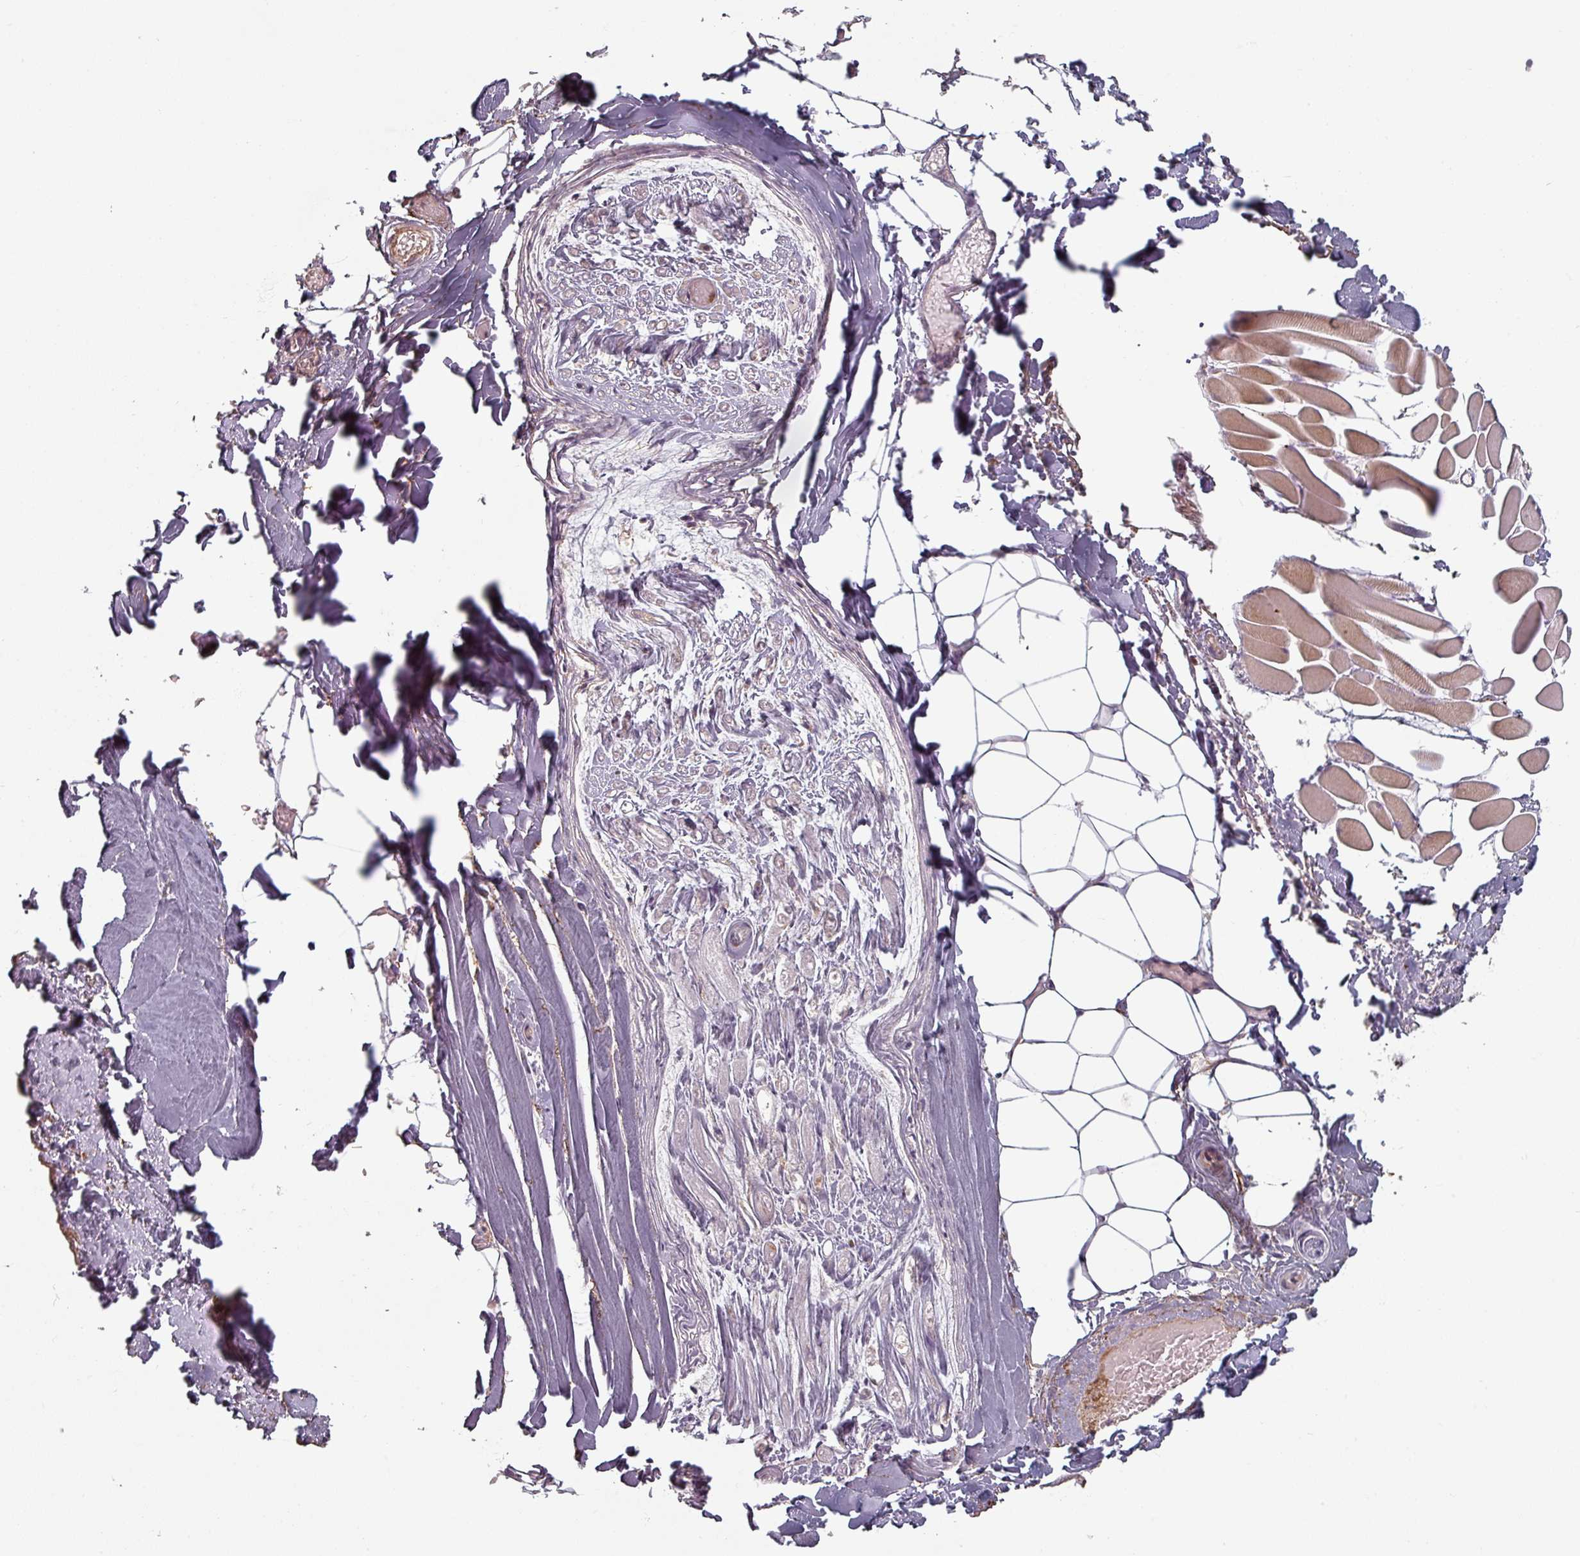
{"staining": {"intensity": "negative", "quantity": "none", "location": "none"}, "tissue": "adipose tissue", "cell_type": "Adipocytes", "image_type": "normal", "snomed": [{"axis": "morphology", "description": "Normal tissue, NOS"}, {"axis": "topography", "description": "Peripheral nerve tissue"}], "caption": "Immunohistochemical staining of unremarkable adipose tissue shows no significant expression in adipocytes. (DAB IHC, high magnification).", "gene": "CYB5RL", "patient": {"sex": "male", "age": 74}}